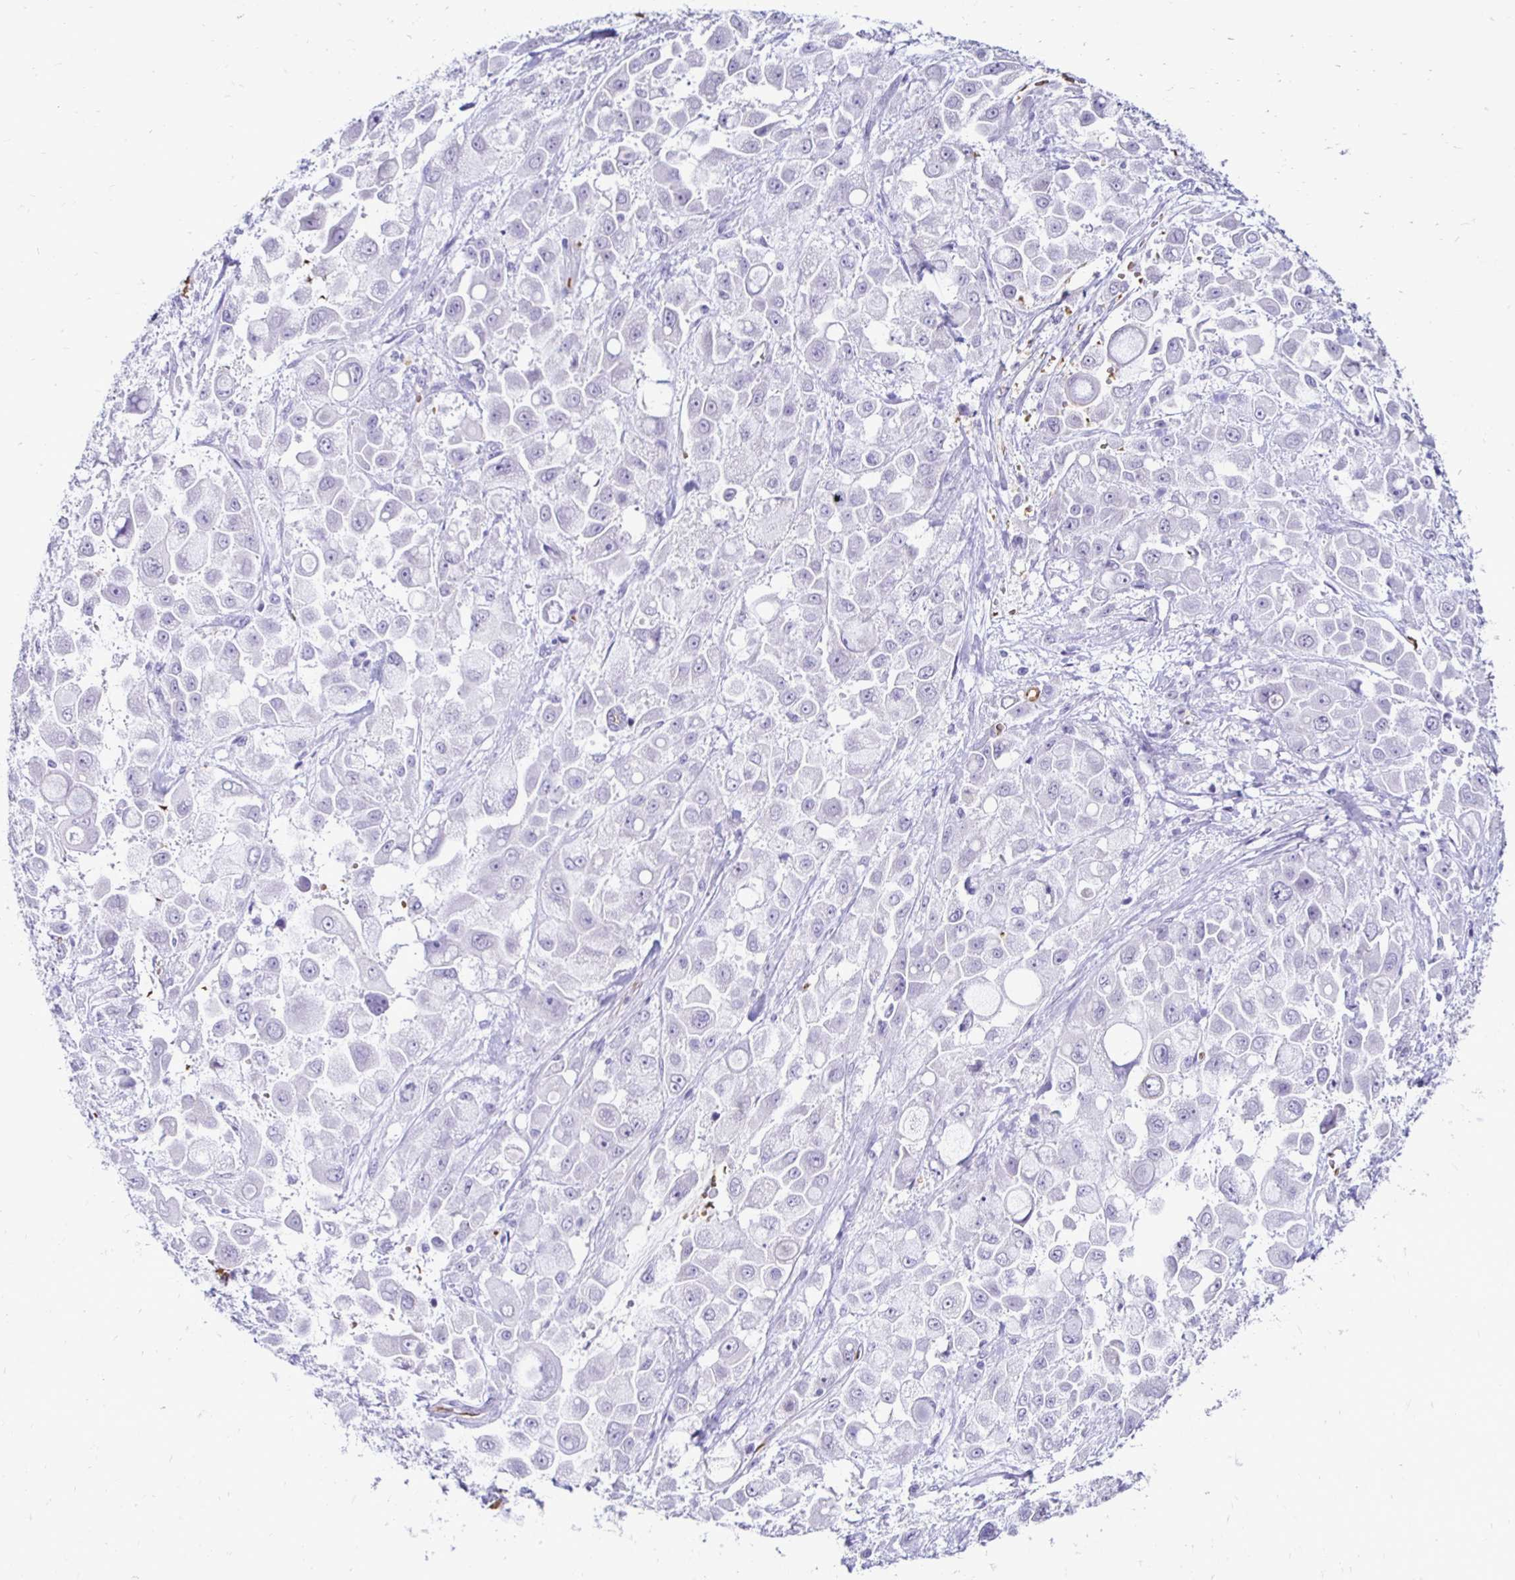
{"staining": {"intensity": "negative", "quantity": "none", "location": "none"}, "tissue": "stomach cancer", "cell_type": "Tumor cells", "image_type": "cancer", "snomed": [{"axis": "morphology", "description": "Adenocarcinoma, NOS"}, {"axis": "topography", "description": "Stomach"}], "caption": "Tumor cells are negative for protein expression in human stomach cancer (adenocarcinoma).", "gene": "RHBDL3", "patient": {"sex": "female", "age": 76}}